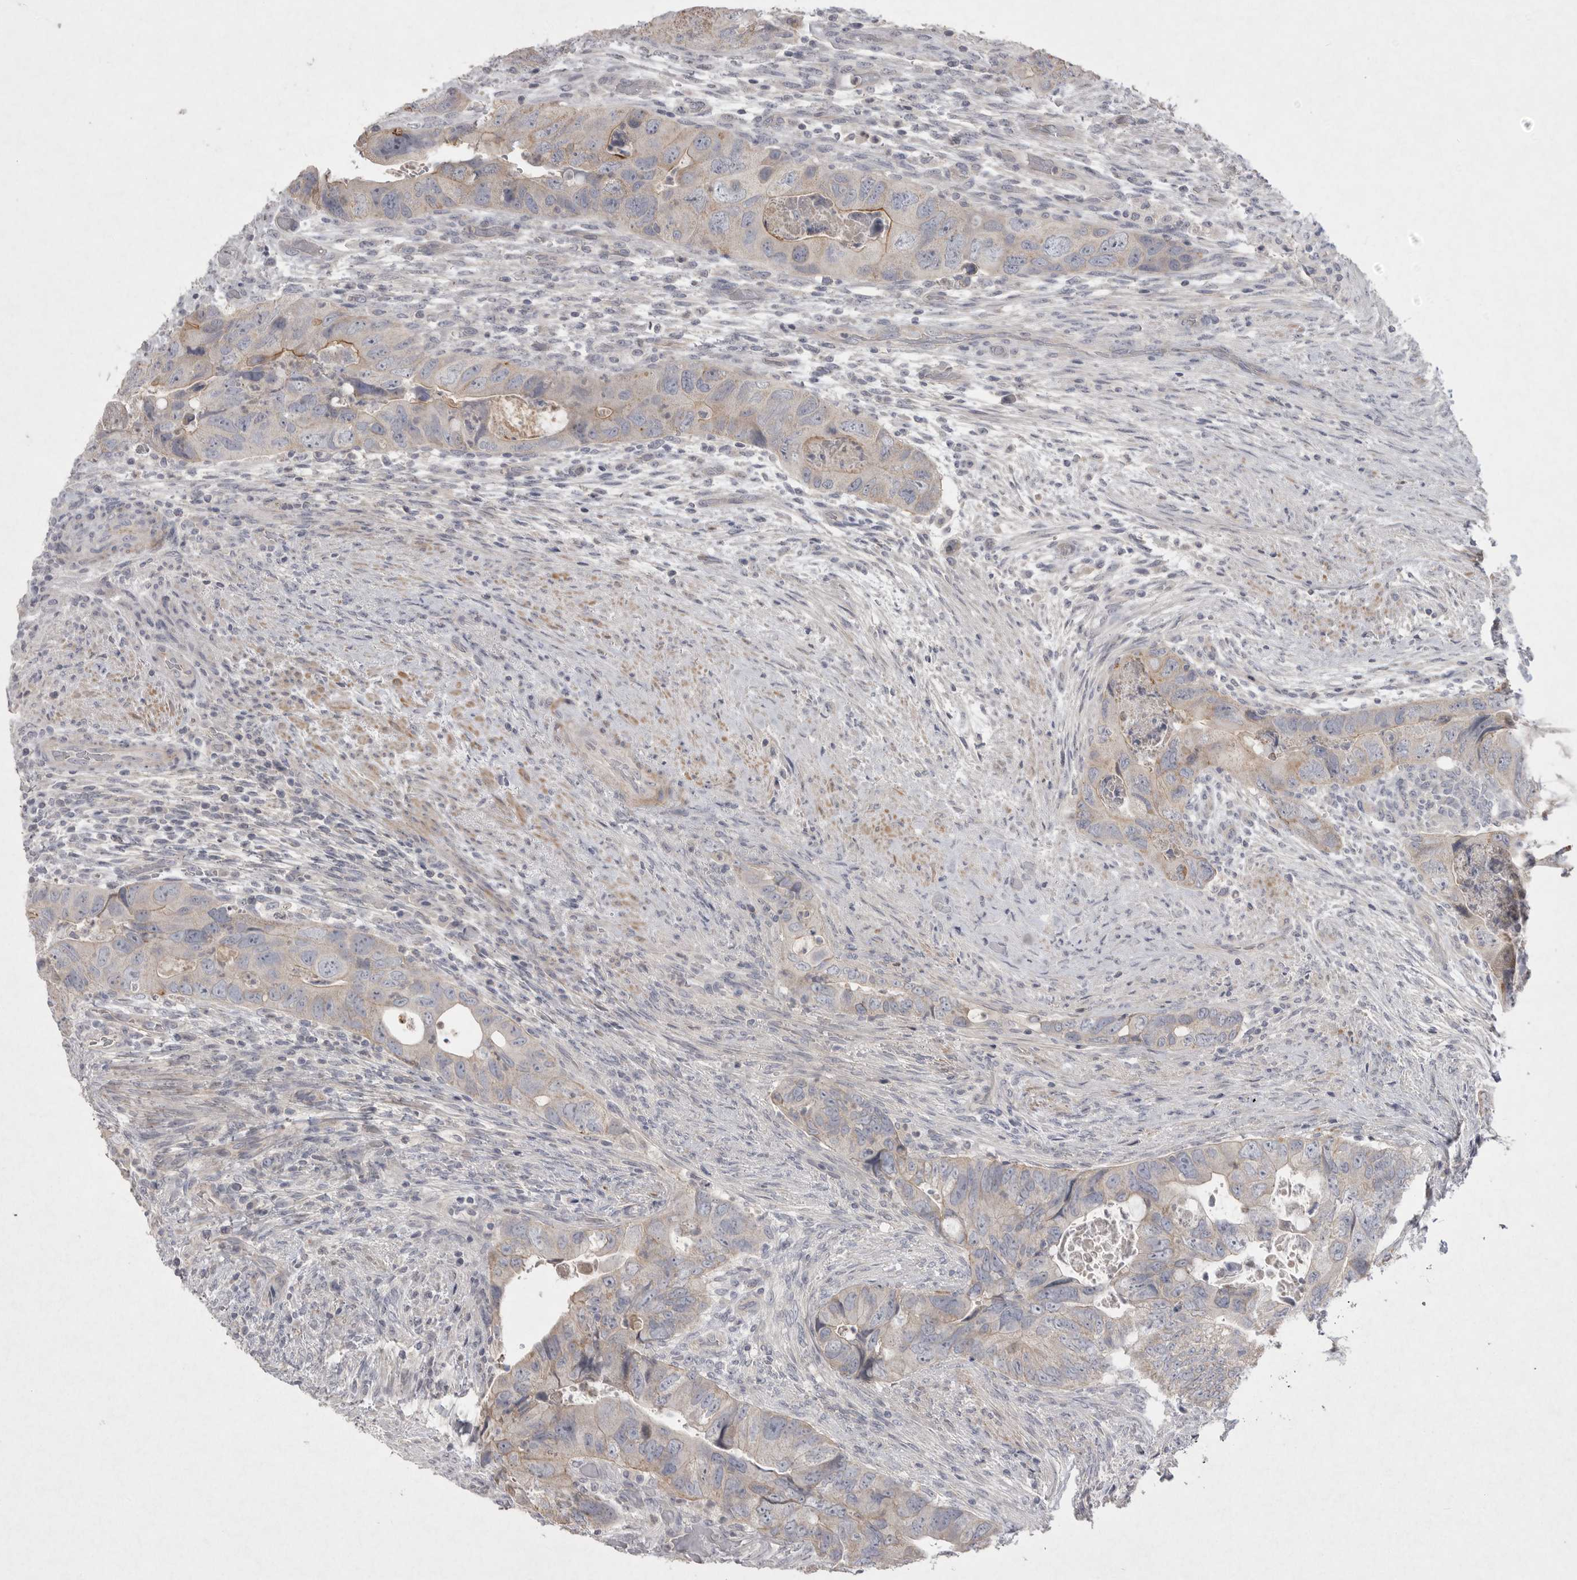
{"staining": {"intensity": "negative", "quantity": "none", "location": "none"}, "tissue": "colorectal cancer", "cell_type": "Tumor cells", "image_type": "cancer", "snomed": [{"axis": "morphology", "description": "Adenocarcinoma, NOS"}, {"axis": "topography", "description": "Rectum"}], "caption": "Tumor cells are negative for protein expression in human adenocarcinoma (colorectal).", "gene": "VANGL2", "patient": {"sex": "male", "age": 63}}